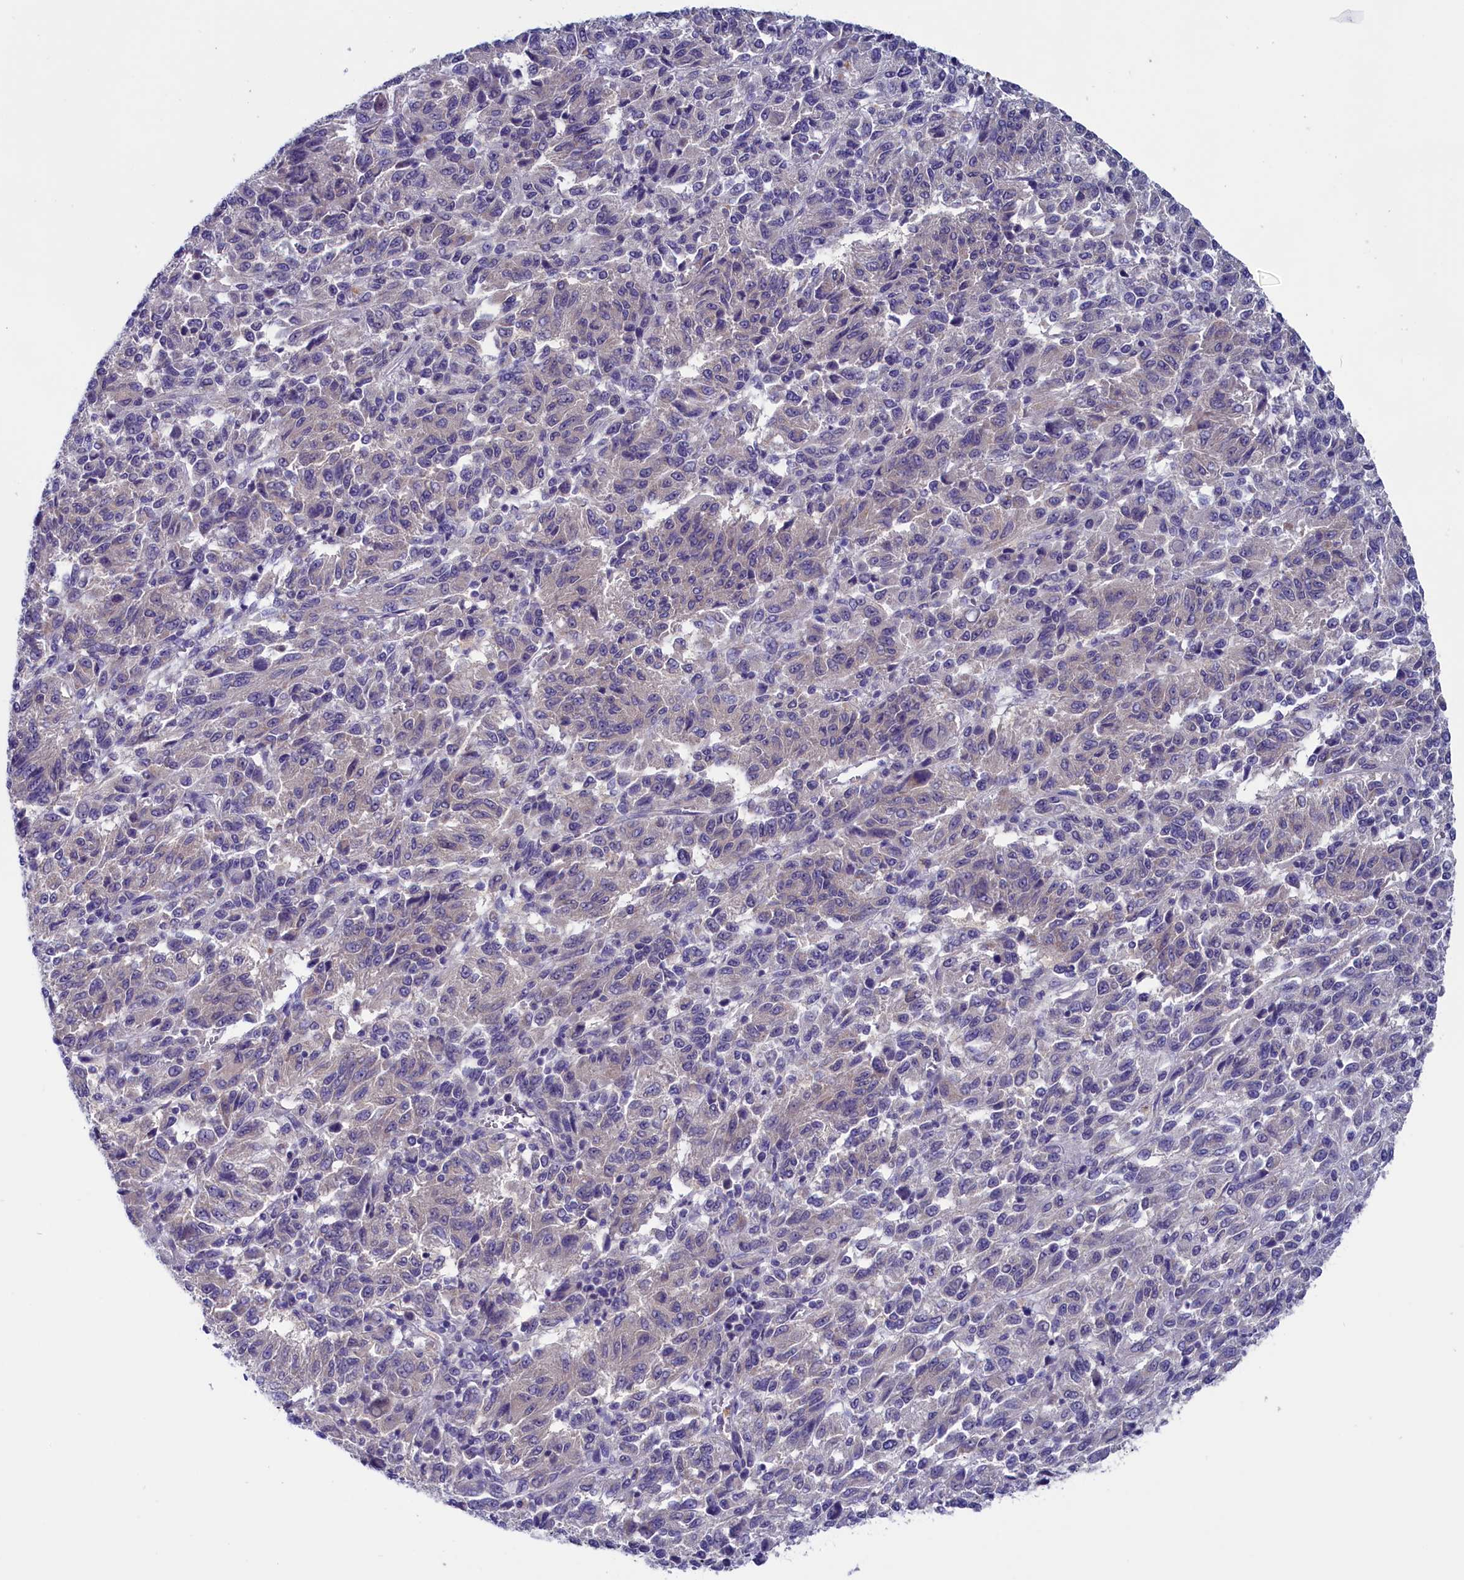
{"staining": {"intensity": "negative", "quantity": "none", "location": "none"}, "tissue": "melanoma", "cell_type": "Tumor cells", "image_type": "cancer", "snomed": [{"axis": "morphology", "description": "Malignant melanoma, Metastatic site"}, {"axis": "topography", "description": "Lung"}], "caption": "This is an immunohistochemistry (IHC) image of melanoma. There is no expression in tumor cells.", "gene": "CIAPIN1", "patient": {"sex": "male", "age": 64}}